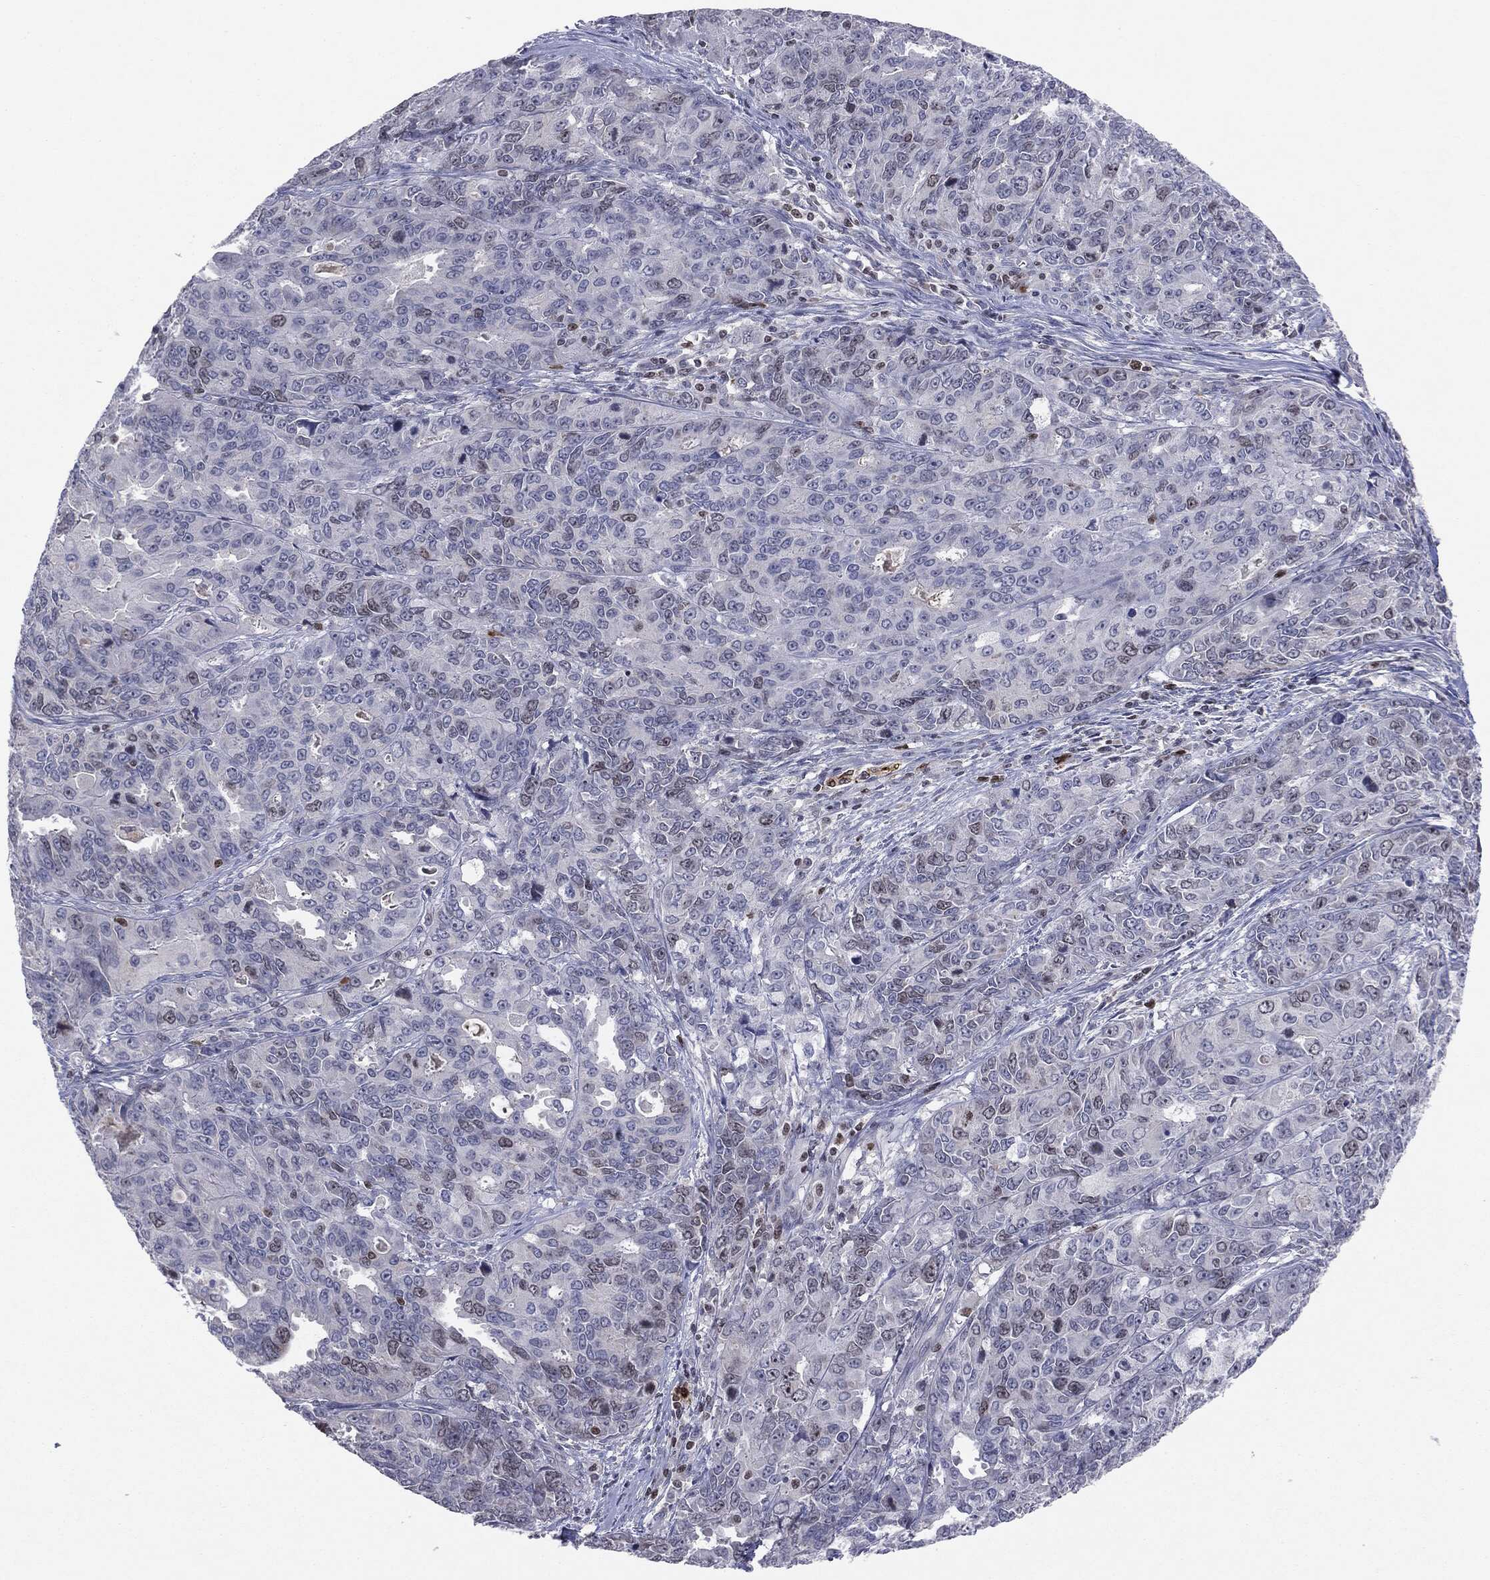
{"staining": {"intensity": "negative", "quantity": "none", "location": "none"}, "tissue": "endometrial cancer", "cell_type": "Tumor cells", "image_type": "cancer", "snomed": [{"axis": "morphology", "description": "Adenocarcinoma, NOS"}, {"axis": "topography", "description": "Uterus"}], "caption": "The immunohistochemistry photomicrograph has no significant expression in tumor cells of adenocarcinoma (endometrial) tissue.", "gene": "KIF2C", "patient": {"sex": "female", "age": 79}}